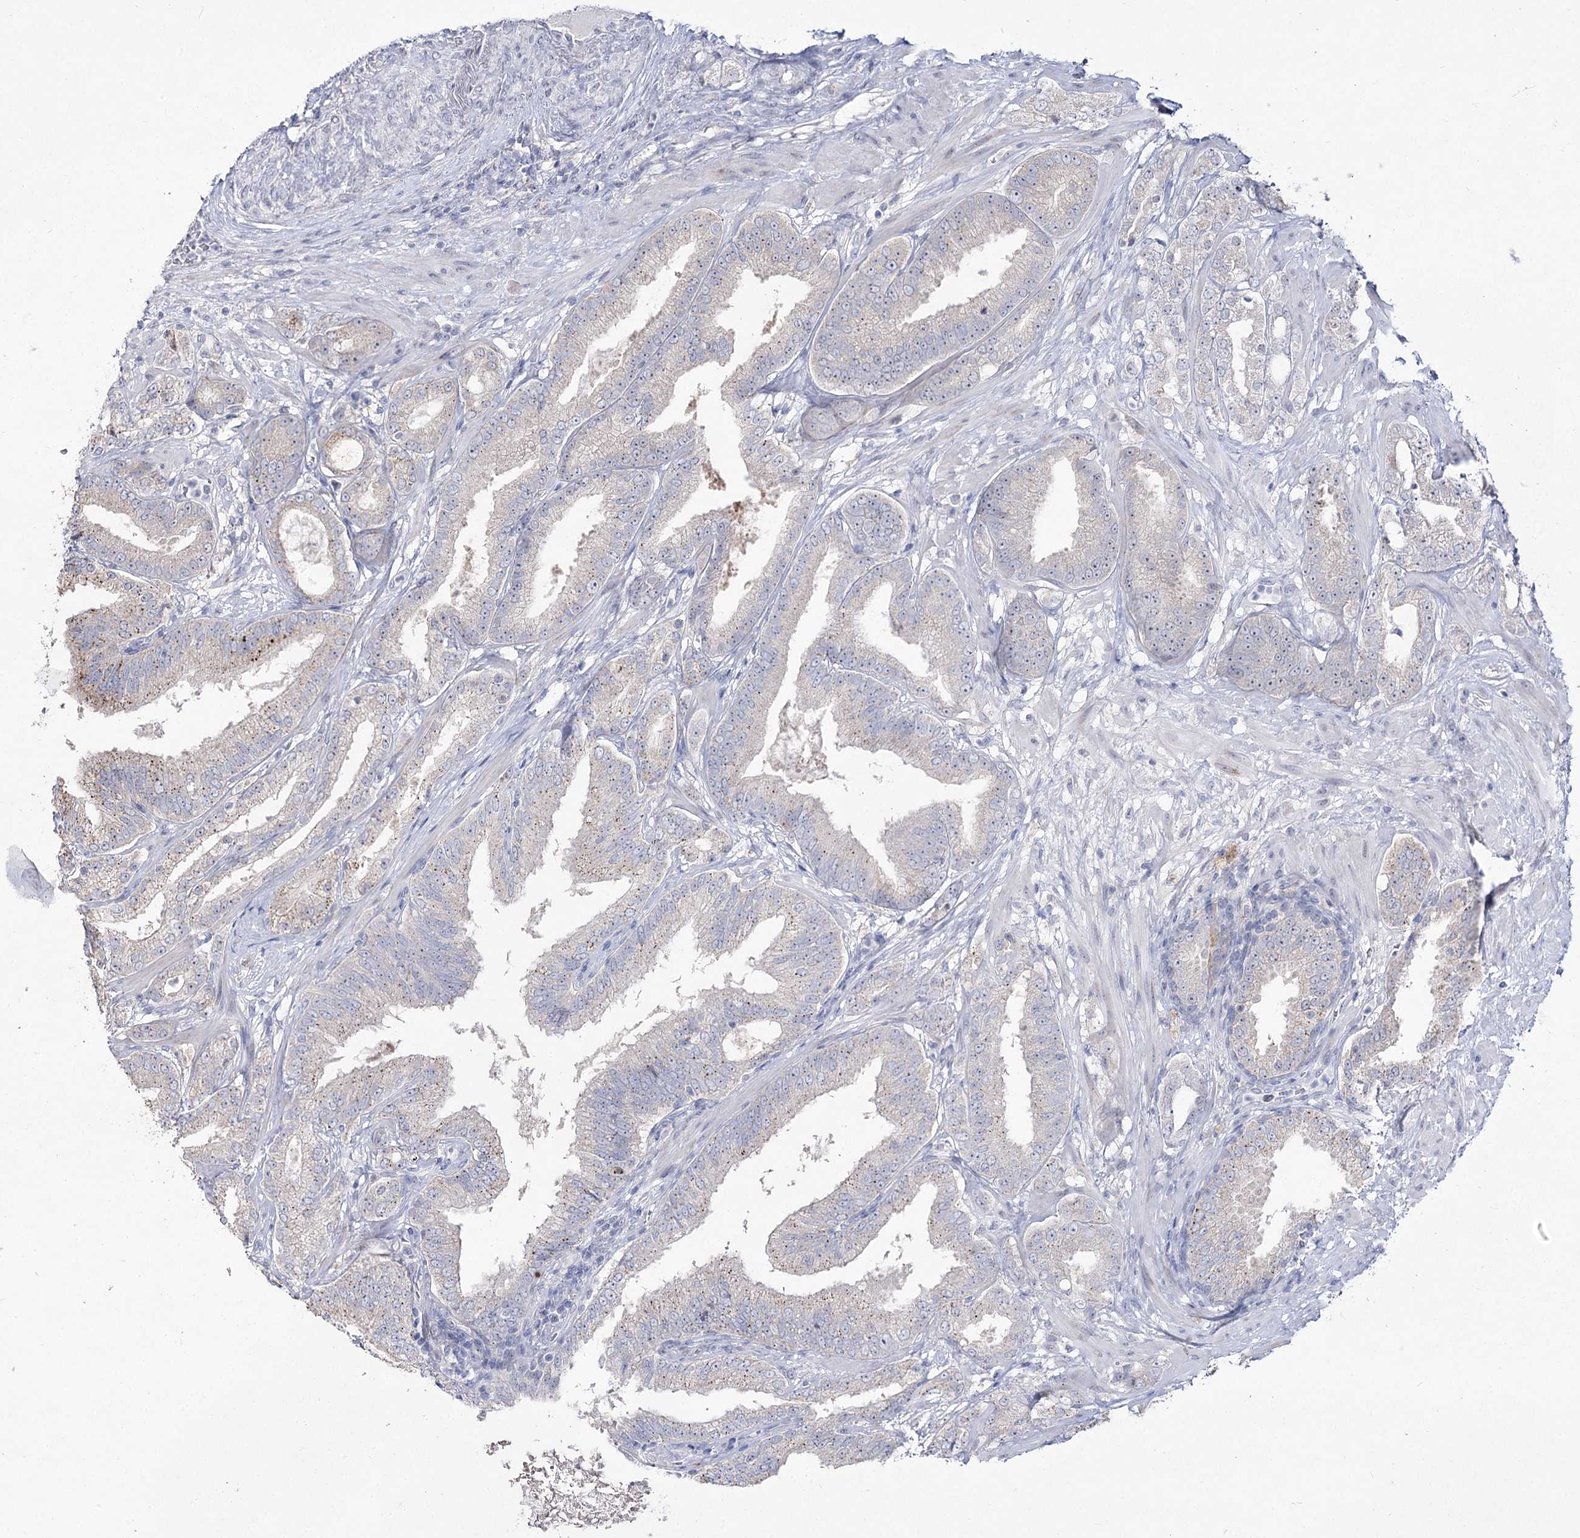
{"staining": {"intensity": "weak", "quantity": "<25%", "location": "nuclear"}, "tissue": "prostate cancer", "cell_type": "Tumor cells", "image_type": "cancer", "snomed": [{"axis": "morphology", "description": "Adenocarcinoma, High grade"}, {"axis": "topography", "description": "Prostate"}], "caption": "Tumor cells are negative for brown protein staining in prostate cancer (adenocarcinoma (high-grade)). (DAB IHC, high magnification).", "gene": "DDX50", "patient": {"sex": "male", "age": 64}}